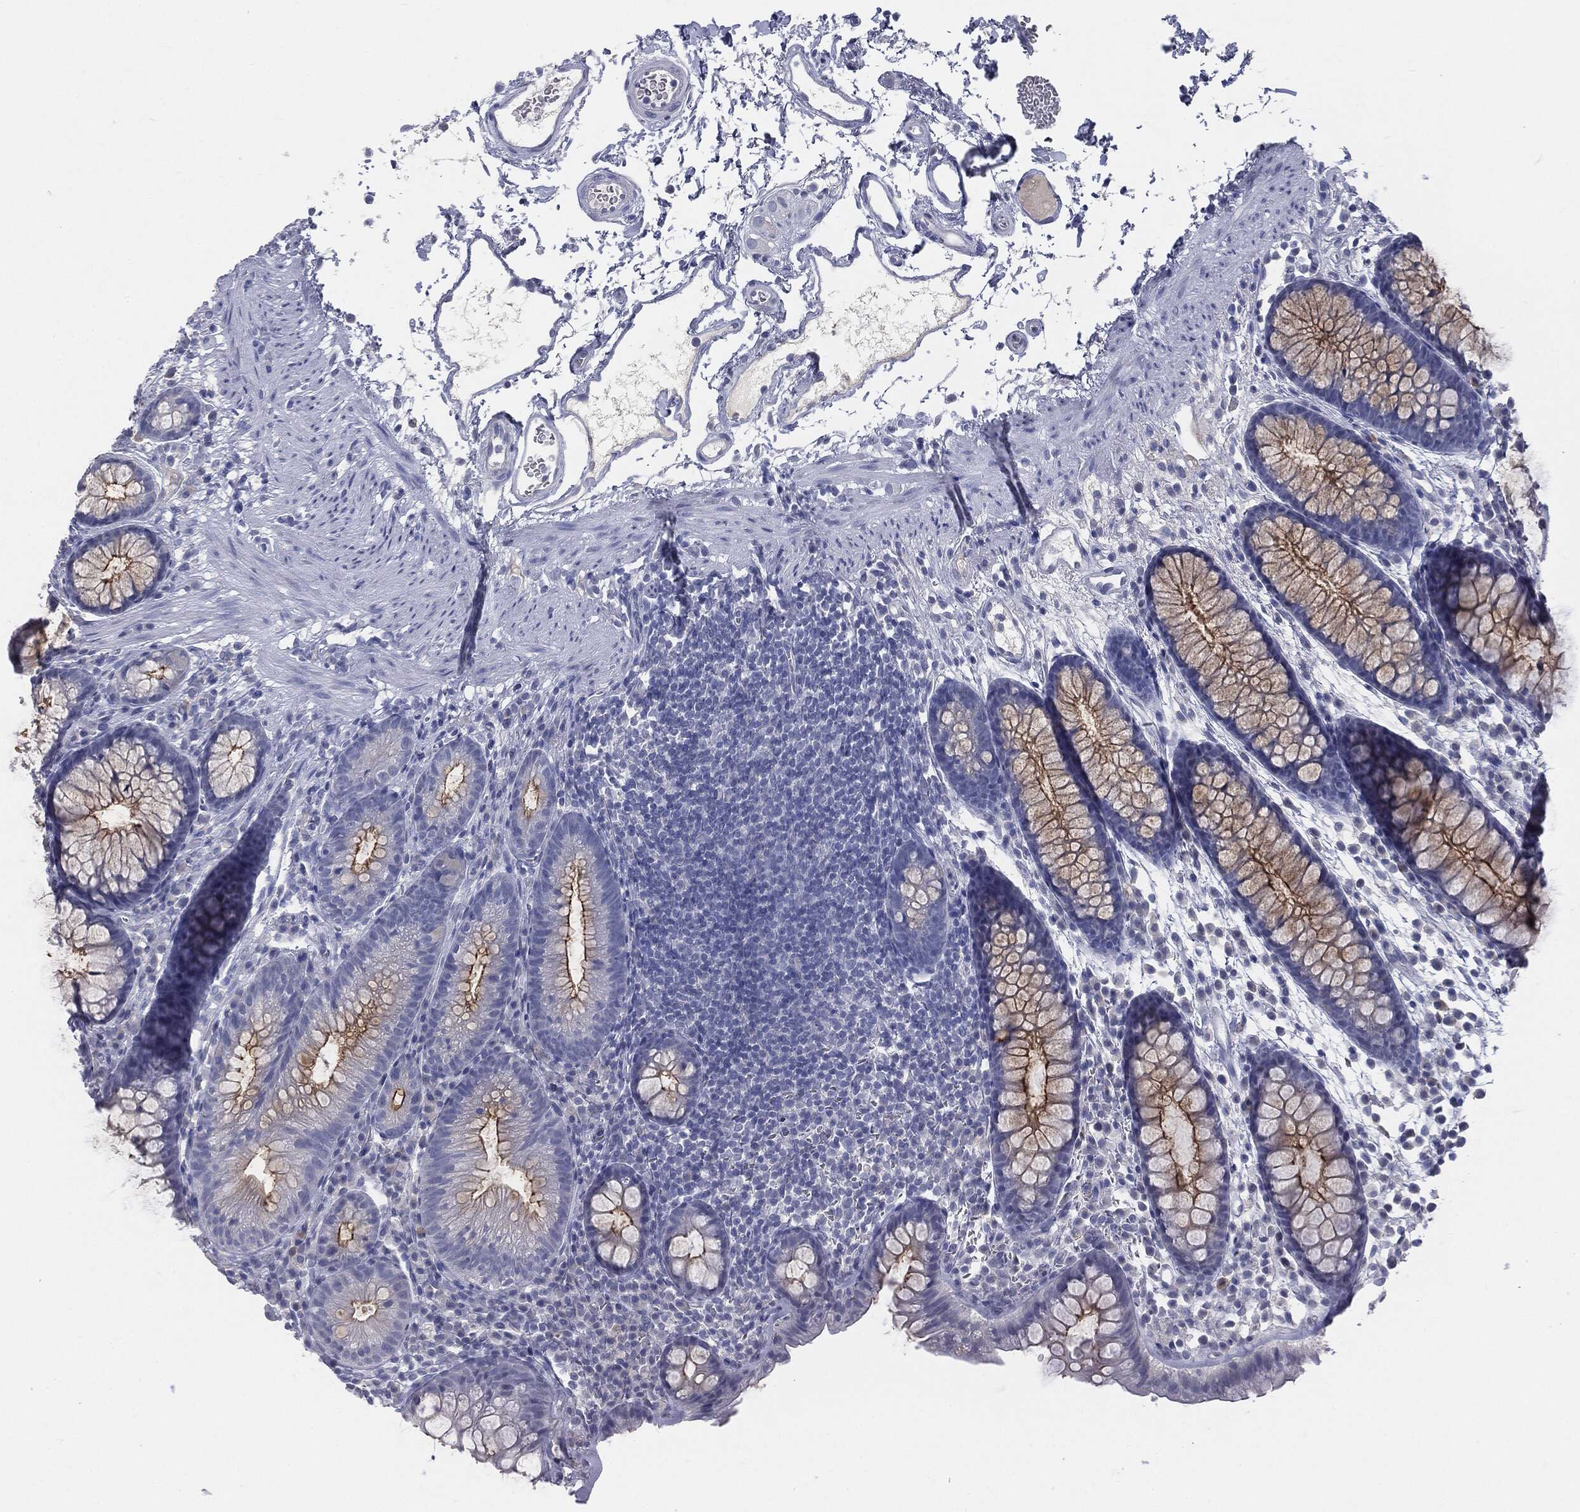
{"staining": {"intensity": "negative", "quantity": "none", "location": "none"}, "tissue": "colon", "cell_type": "Endothelial cells", "image_type": "normal", "snomed": [{"axis": "morphology", "description": "Normal tissue, NOS"}, {"axis": "topography", "description": "Colon"}], "caption": "This is an IHC histopathology image of unremarkable colon. There is no staining in endothelial cells.", "gene": "MUC1", "patient": {"sex": "male", "age": 76}}